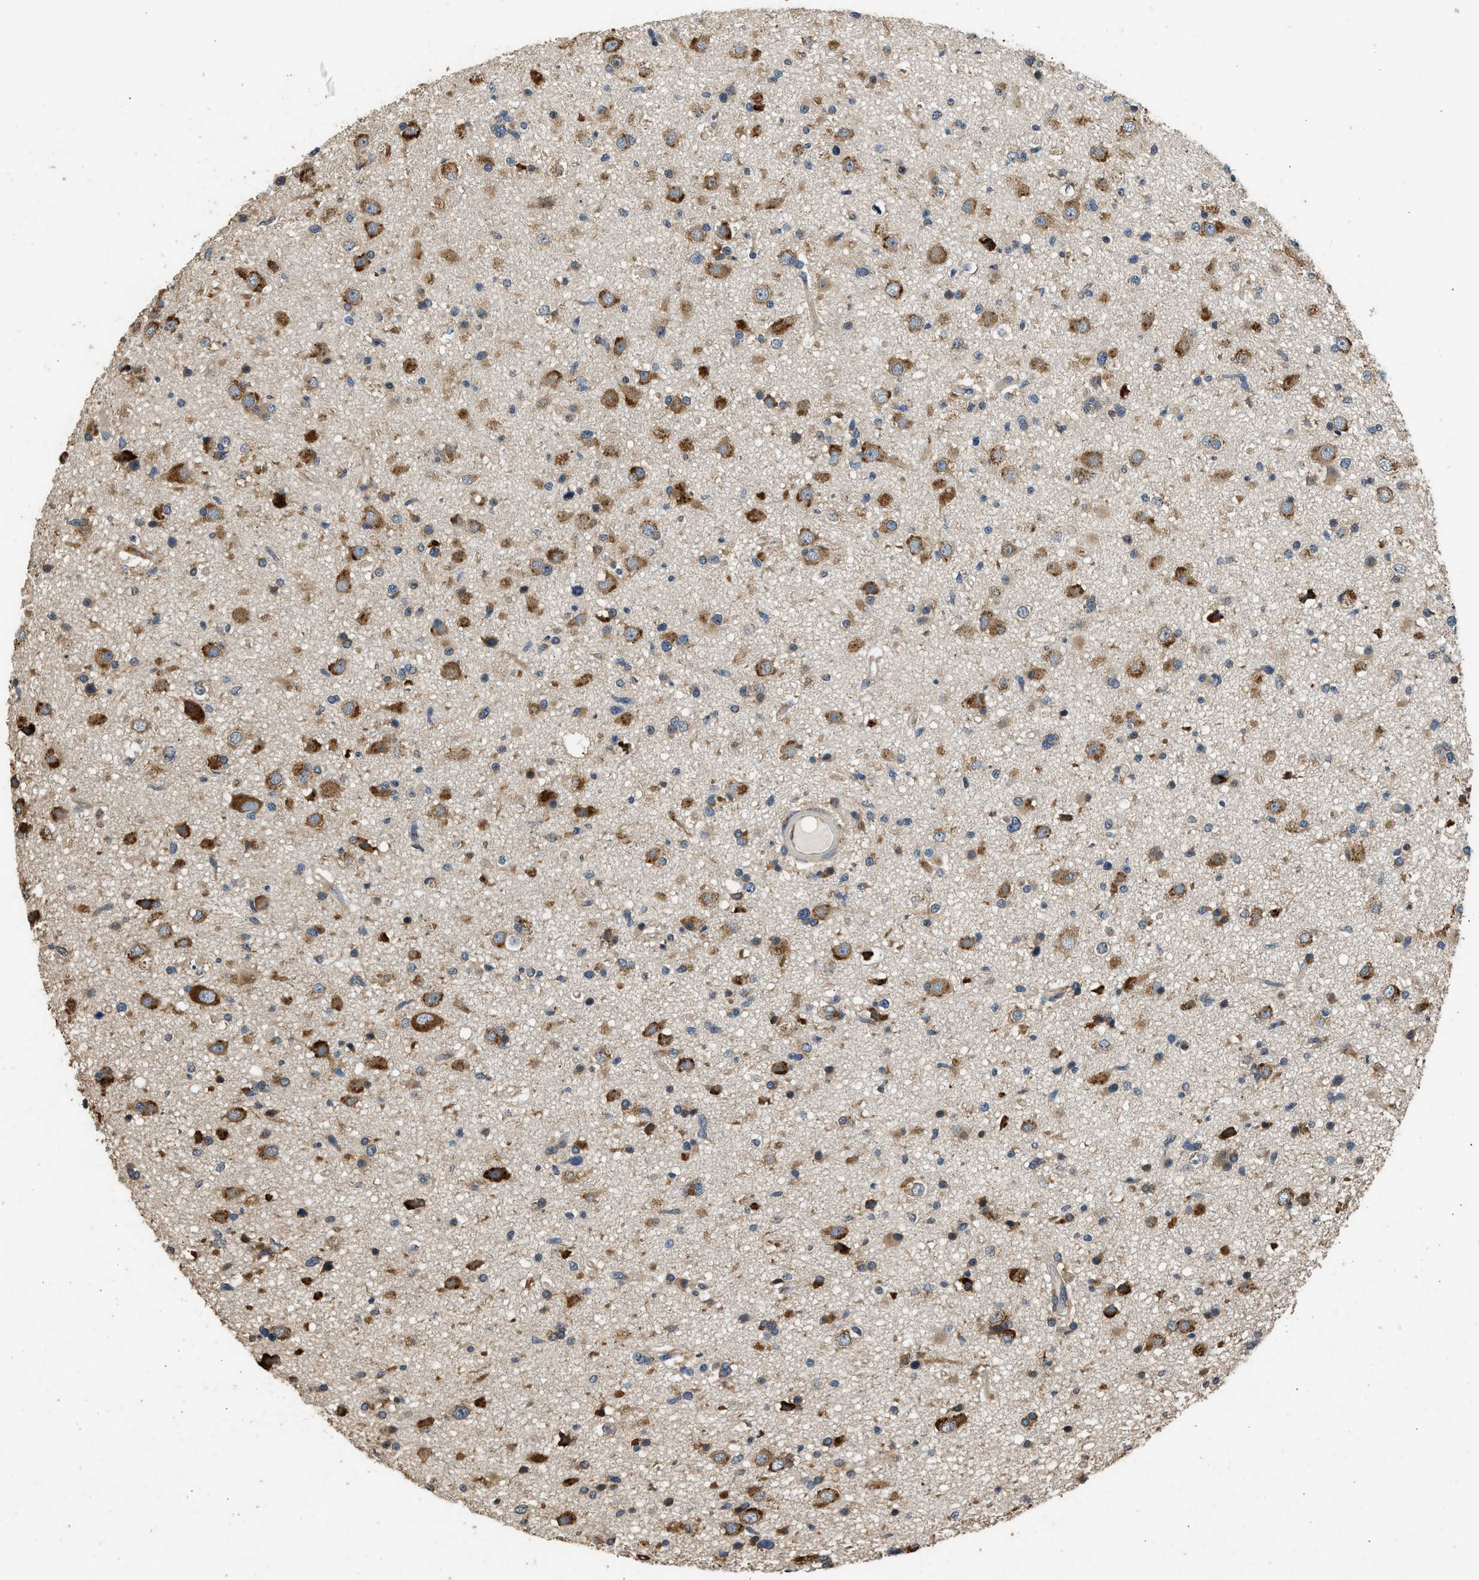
{"staining": {"intensity": "moderate", "quantity": ">75%", "location": "cytoplasmic/membranous"}, "tissue": "glioma", "cell_type": "Tumor cells", "image_type": "cancer", "snomed": [{"axis": "morphology", "description": "Glioma, malignant, High grade"}, {"axis": "topography", "description": "Brain"}], "caption": "Protein expression analysis of human glioma reveals moderate cytoplasmic/membranous expression in approximately >75% of tumor cells.", "gene": "SLC36A4", "patient": {"sex": "male", "age": 33}}